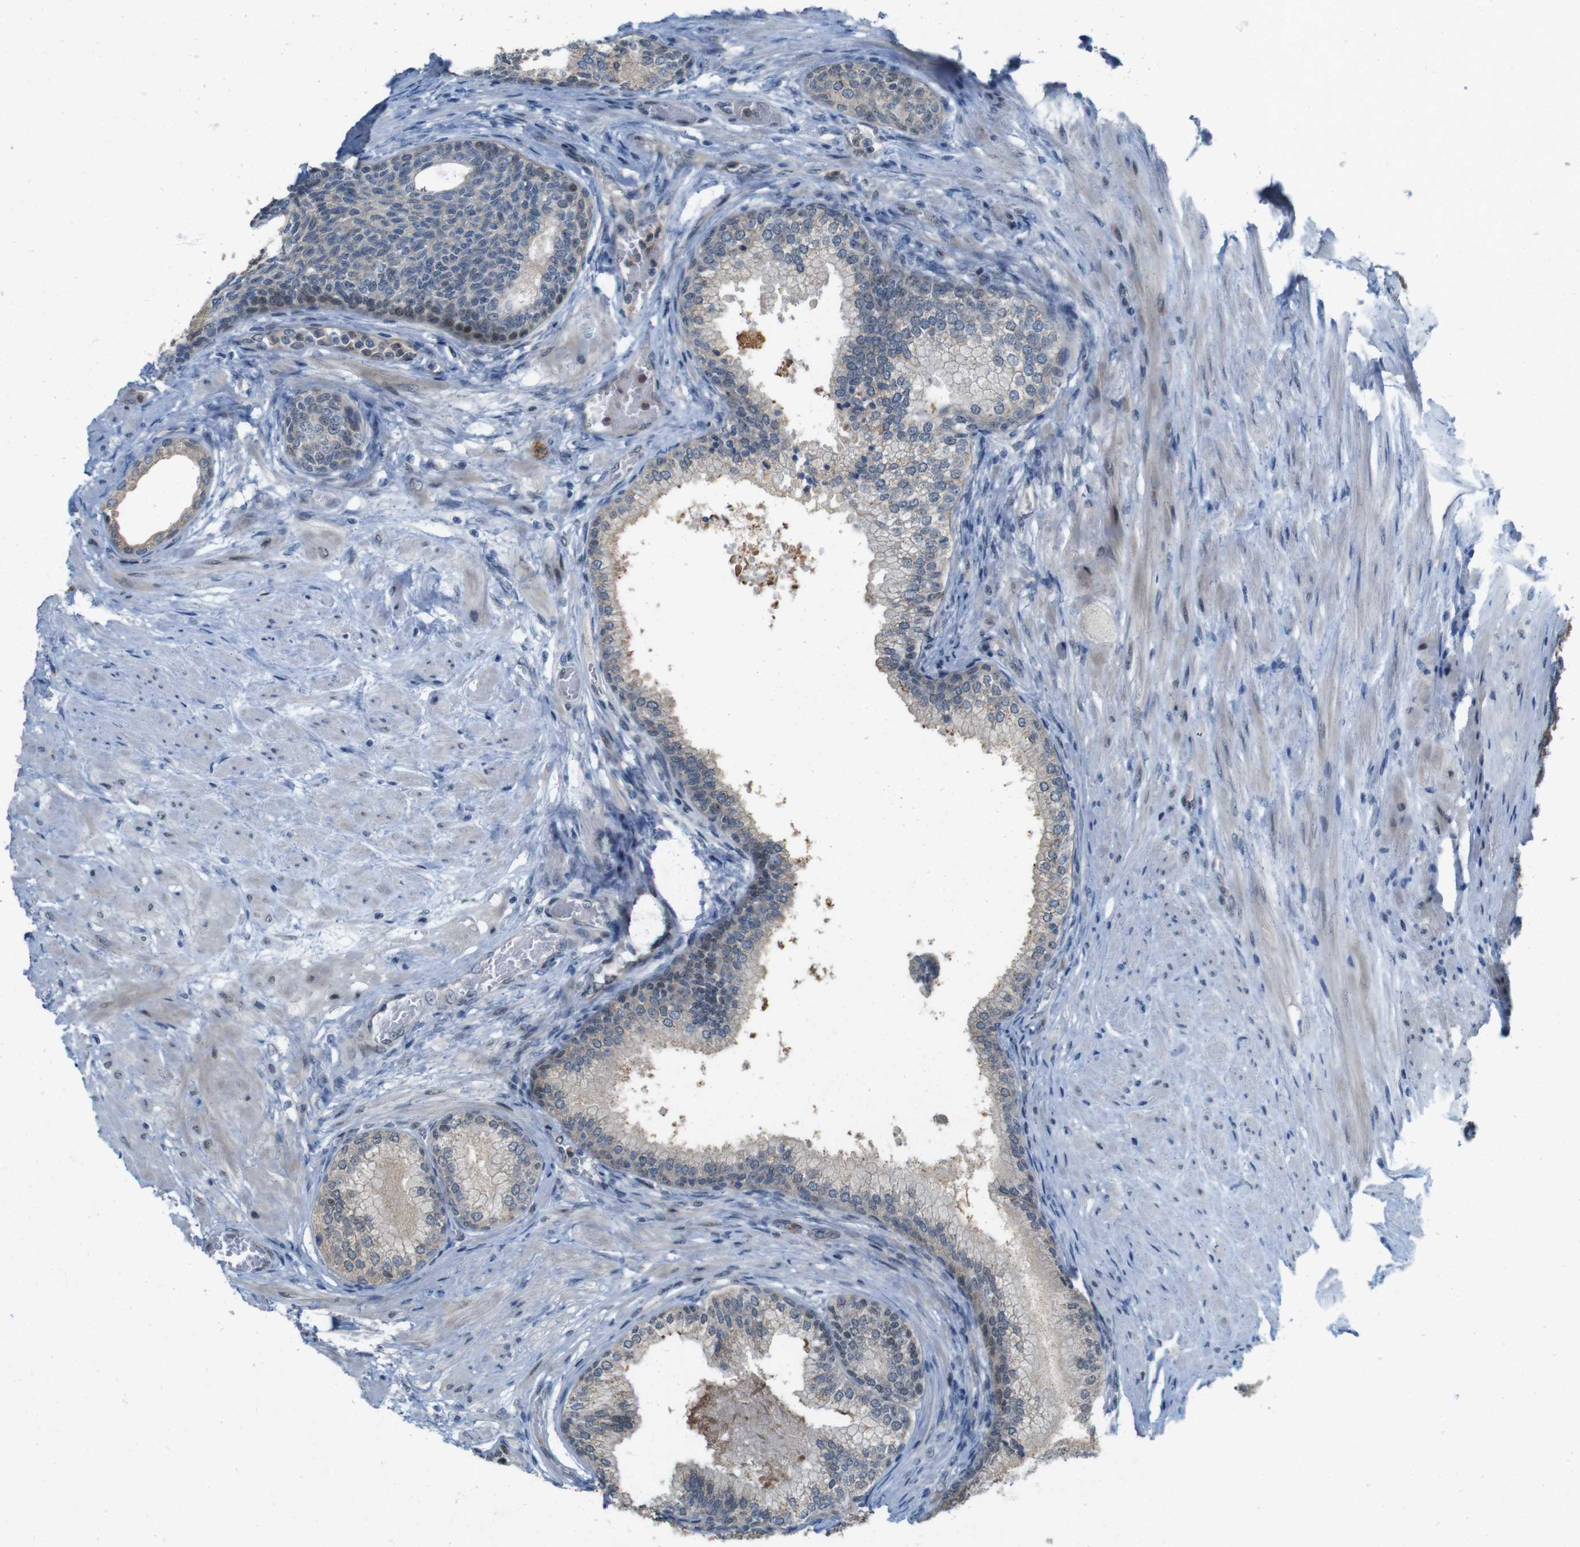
{"staining": {"intensity": "weak", "quantity": ">75%", "location": "cytoplasmic/membranous"}, "tissue": "prostate", "cell_type": "Glandular cells", "image_type": "normal", "snomed": [{"axis": "morphology", "description": "Normal tissue, NOS"}, {"axis": "morphology", "description": "Urothelial carcinoma, Low grade"}, {"axis": "topography", "description": "Urinary bladder"}, {"axis": "topography", "description": "Prostate"}], "caption": "IHC histopathology image of normal prostate: prostate stained using IHC shows low levels of weak protein expression localized specifically in the cytoplasmic/membranous of glandular cells, appearing as a cytoplasmic/membranous brown color.", "gene": "SKI", "patient": {"sex": "male", "age": 60}}